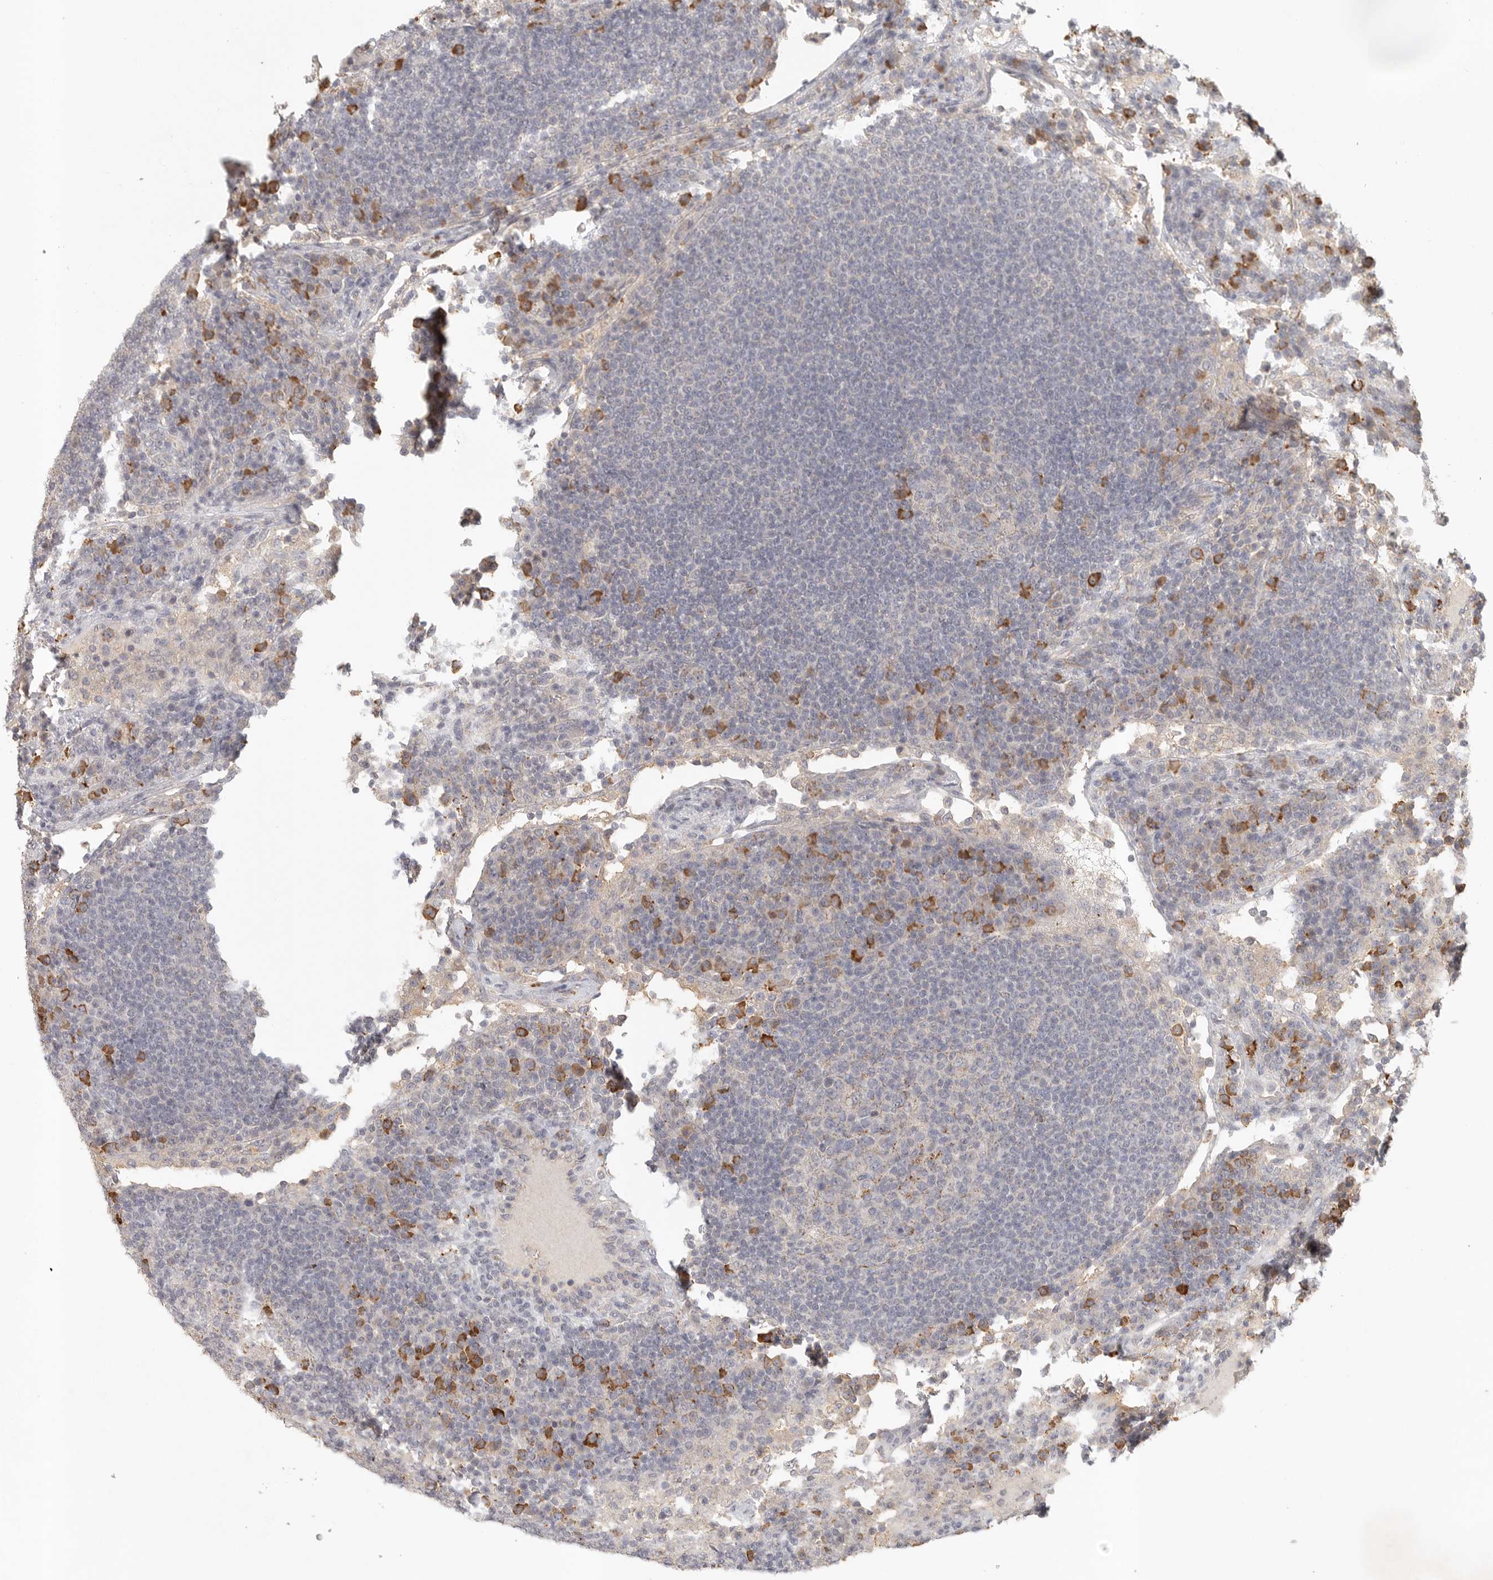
{"staining": {"intensity": "weak", "quantity": "<25%", "location": "cytoplasmic/membranous"}, "tissue": "lymph node", "cell_type": "Germinal center cells", "image_type": "normal", "snomed": [{"axis": "morphology", "description": "Normal tissue, NOS"}, {"axis": "topography", "description": "Lymph node"}], "caption": "Immunohistochemistry (IHC) histopathology image of benign lymph node stained for a protein (brown), which shows no positivity in germinal center cells. The staining is performed using DAB (3,3'-diaminobenzidine) brown chromogen with nuclei counter-stained in using hematoxylin.", "gene": "SLC25A36", "patient": {"sex": "female", "age": 53}}